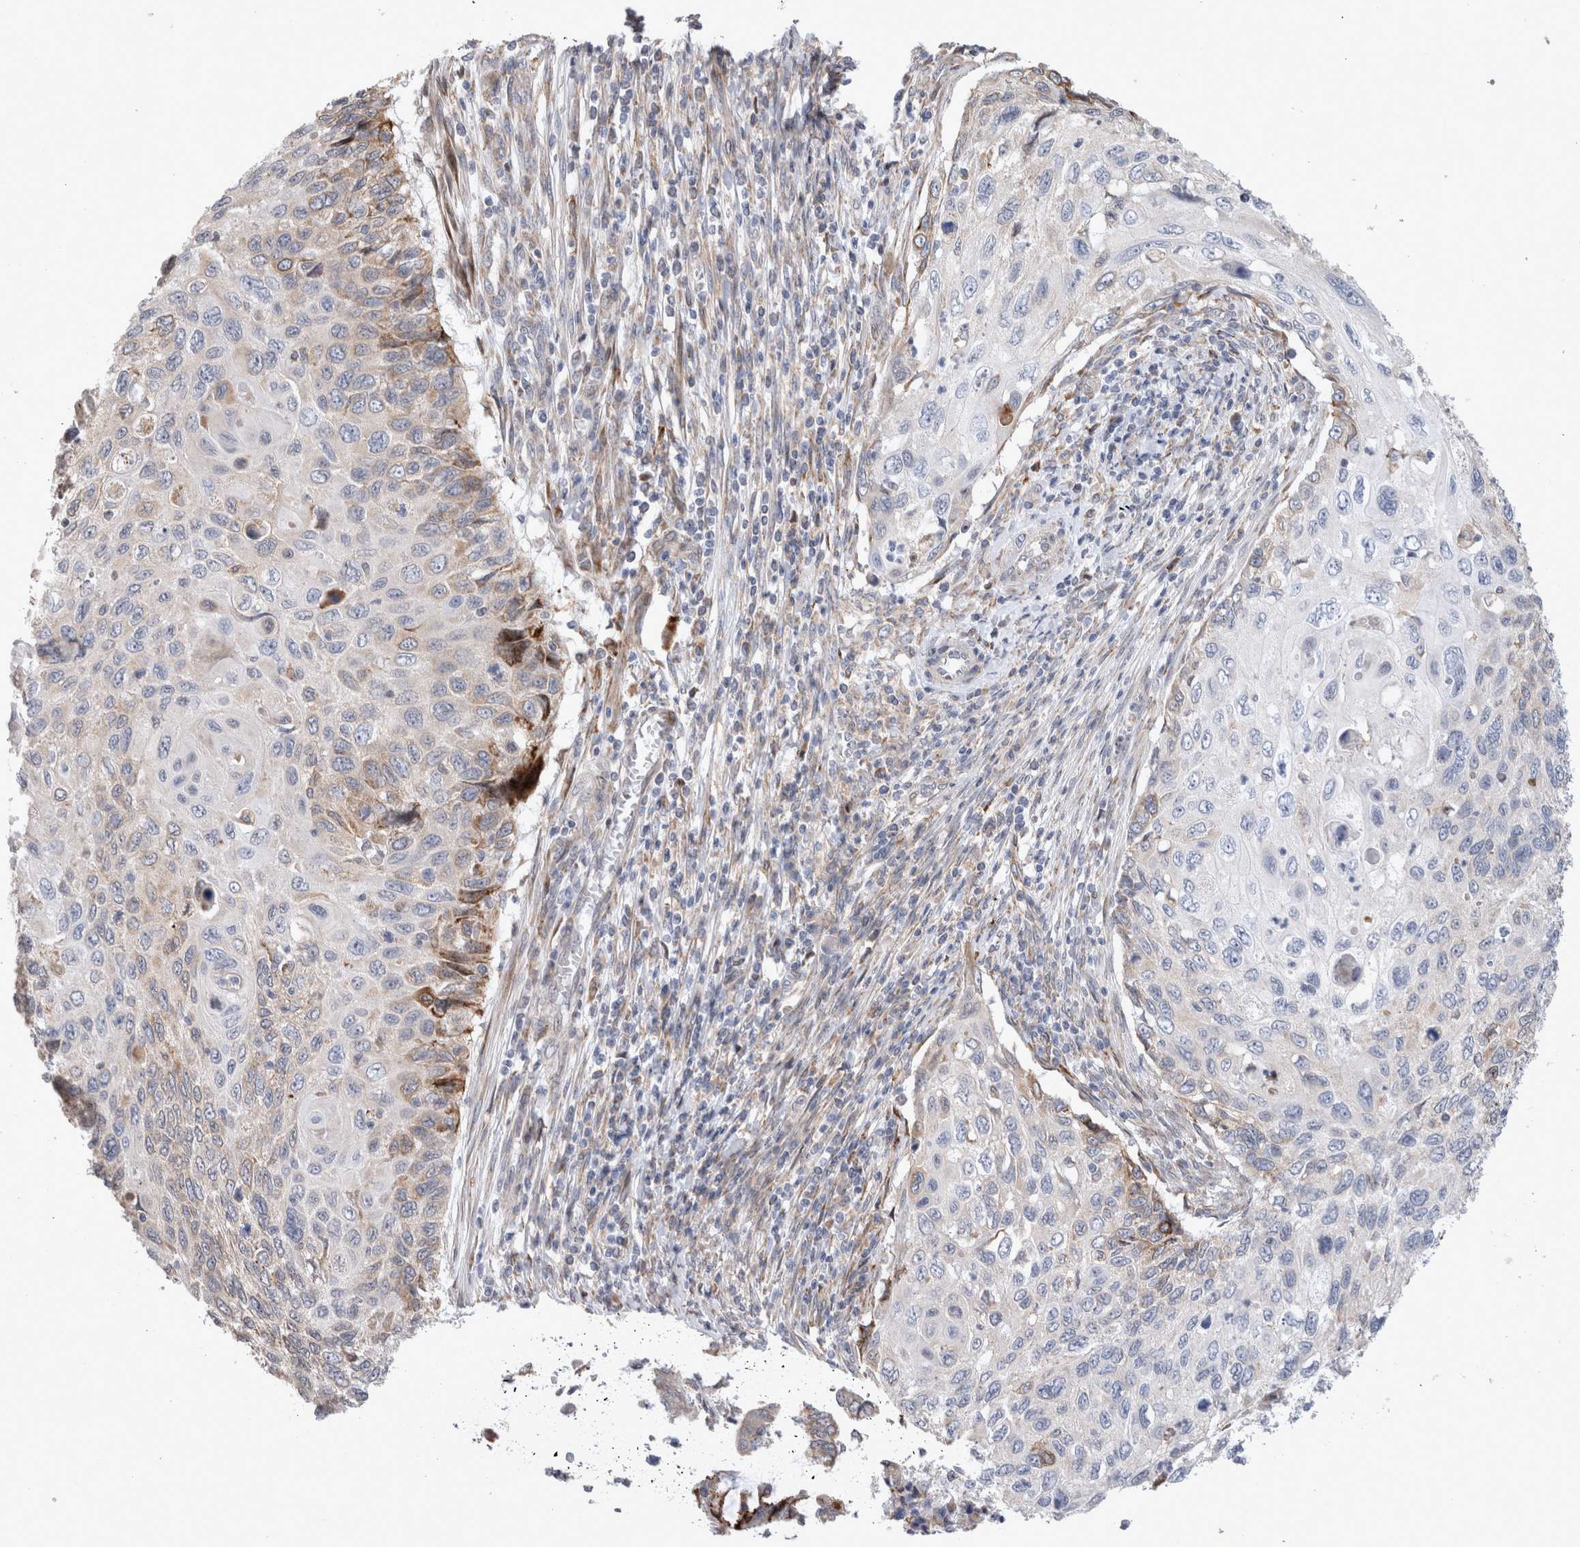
{"staining": {"intensity": "moderate", "quantity": "<25%", "location": "cytoplasmic/membranous"}, "tissue": "cervical cancer", "cell_type": "Tumor cells", "image_type": "cancer", "snomed": [{"axis": "morphology", "description": "Squamous cell carcinoma, NOS"}, {"axis": "topography", "description": "Cervix"}], "caption": "Tumor cells exhibit moderate cytoplasmic/membranous positivity in about <25% of cells in cervical squamous cell carcinoma.", "gene": "TRMT9B", "patient": {"sex": "female", "age": 70}}